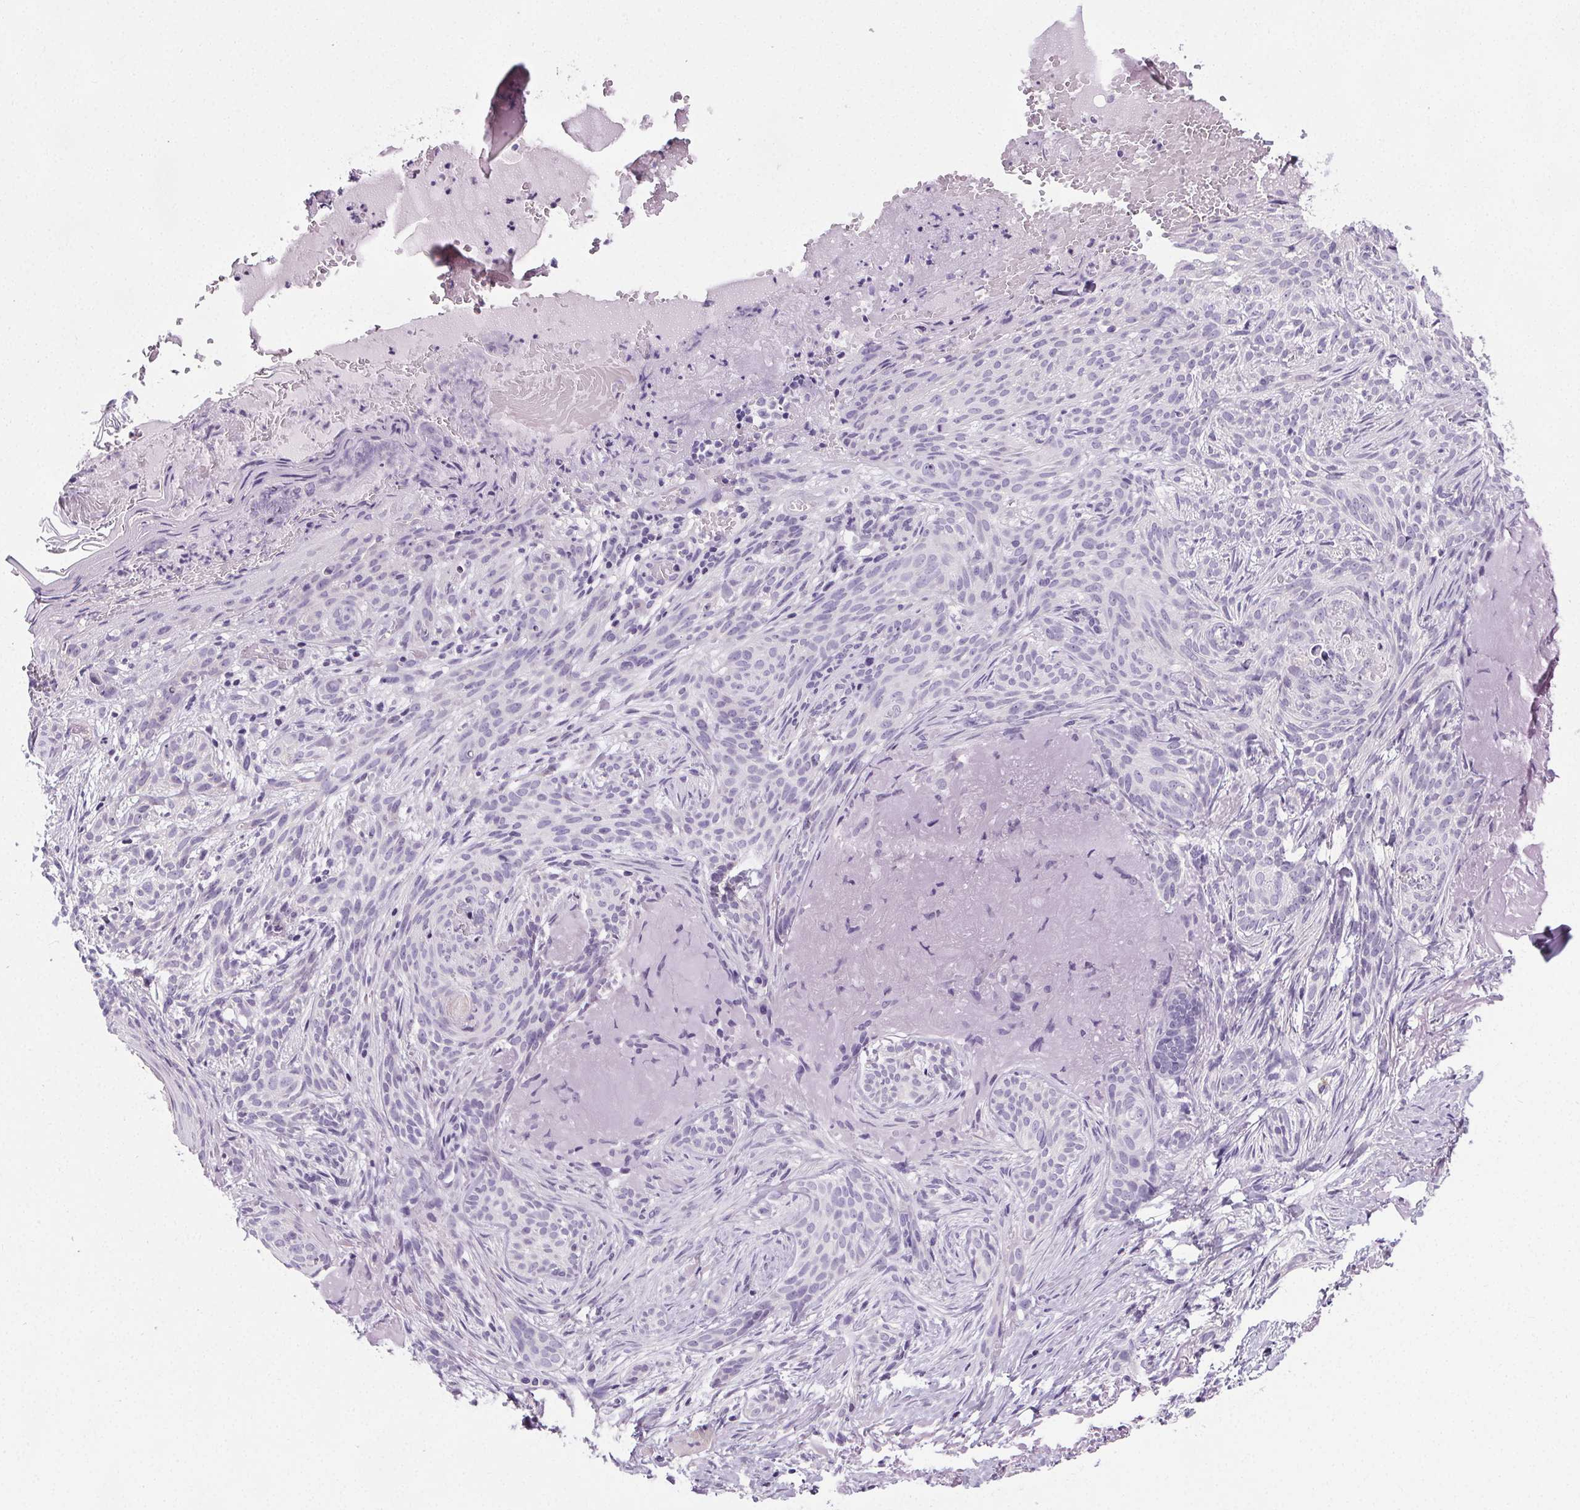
{"staining": {"intensity": "negative", "quantity": "none", "location": "none"}, "tissue": "skin cancer", "cell_type": "Tumor cells", "image_type": "cancer", "snomed": [{"axis": "morphology", "description": "Basal cell carcinoma"}, {"axis": "topography", "description": "Skin"}], "caption": "There is no significant expression in tumor cells of basal cell carcinoma (skin).", "gene": "ELAVL2", "patient": {"sex": "male", "age": 84}}